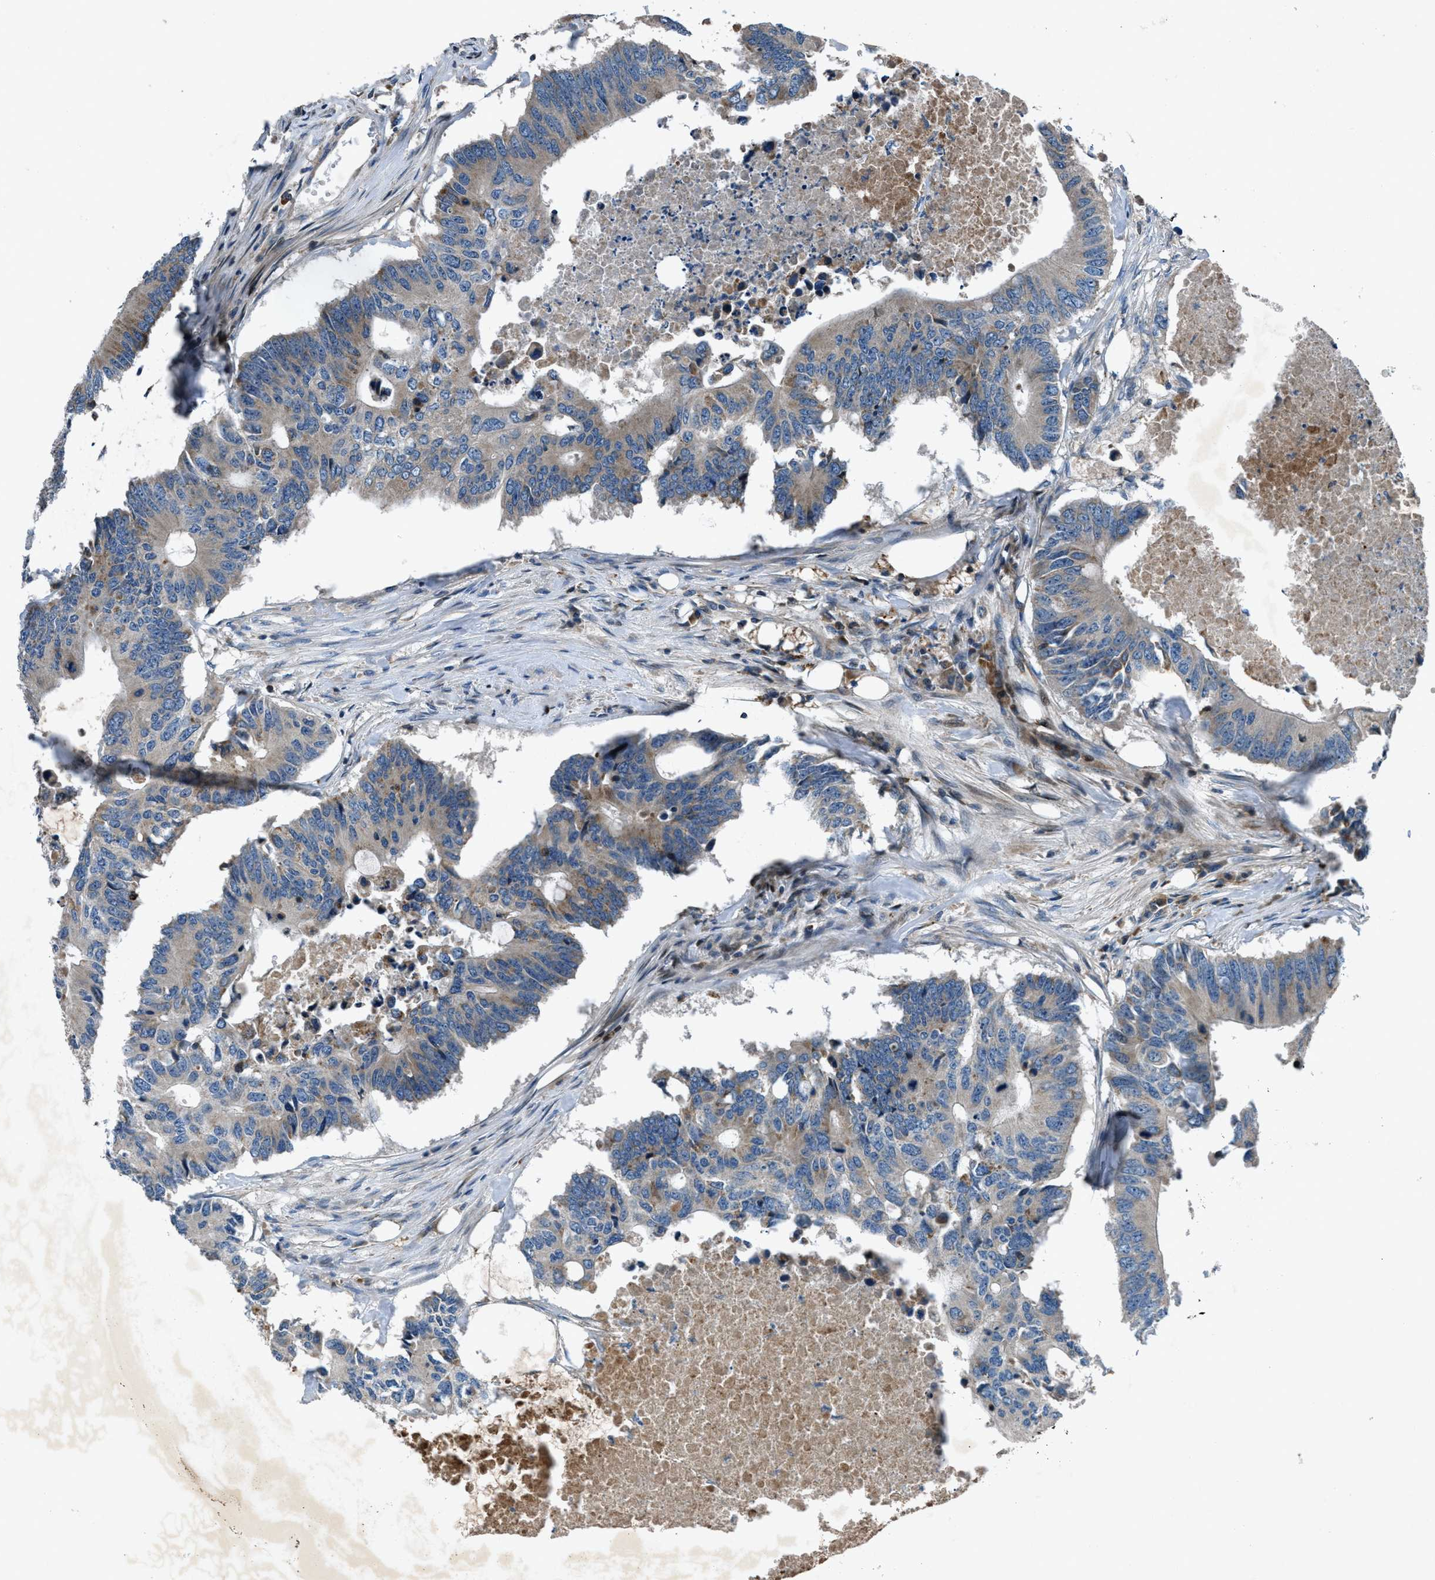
{"staining": {"intensity": "moderate", "quantity": "25%-75%", "location": "cytoplasmic/membranous"}, "tissue": "colorectal cancer", "cell_type": "Tumor cells", "image_type": "cancer", "snomed": [{"axis": "morphology", "description": "Adenocarcinoma, NOS"}, {"axis": "topography", "description": "Colon"}], "caption": "Immunohistochemistry (DAB) staining of human adenocarcinoma (colorectal) displays moderate cytoplasmic/membranous protein staining in approximately 25%-75% of tumor cells.", "gene": "CLEC2D", "patient": {"sex": "male", "age": 71}}